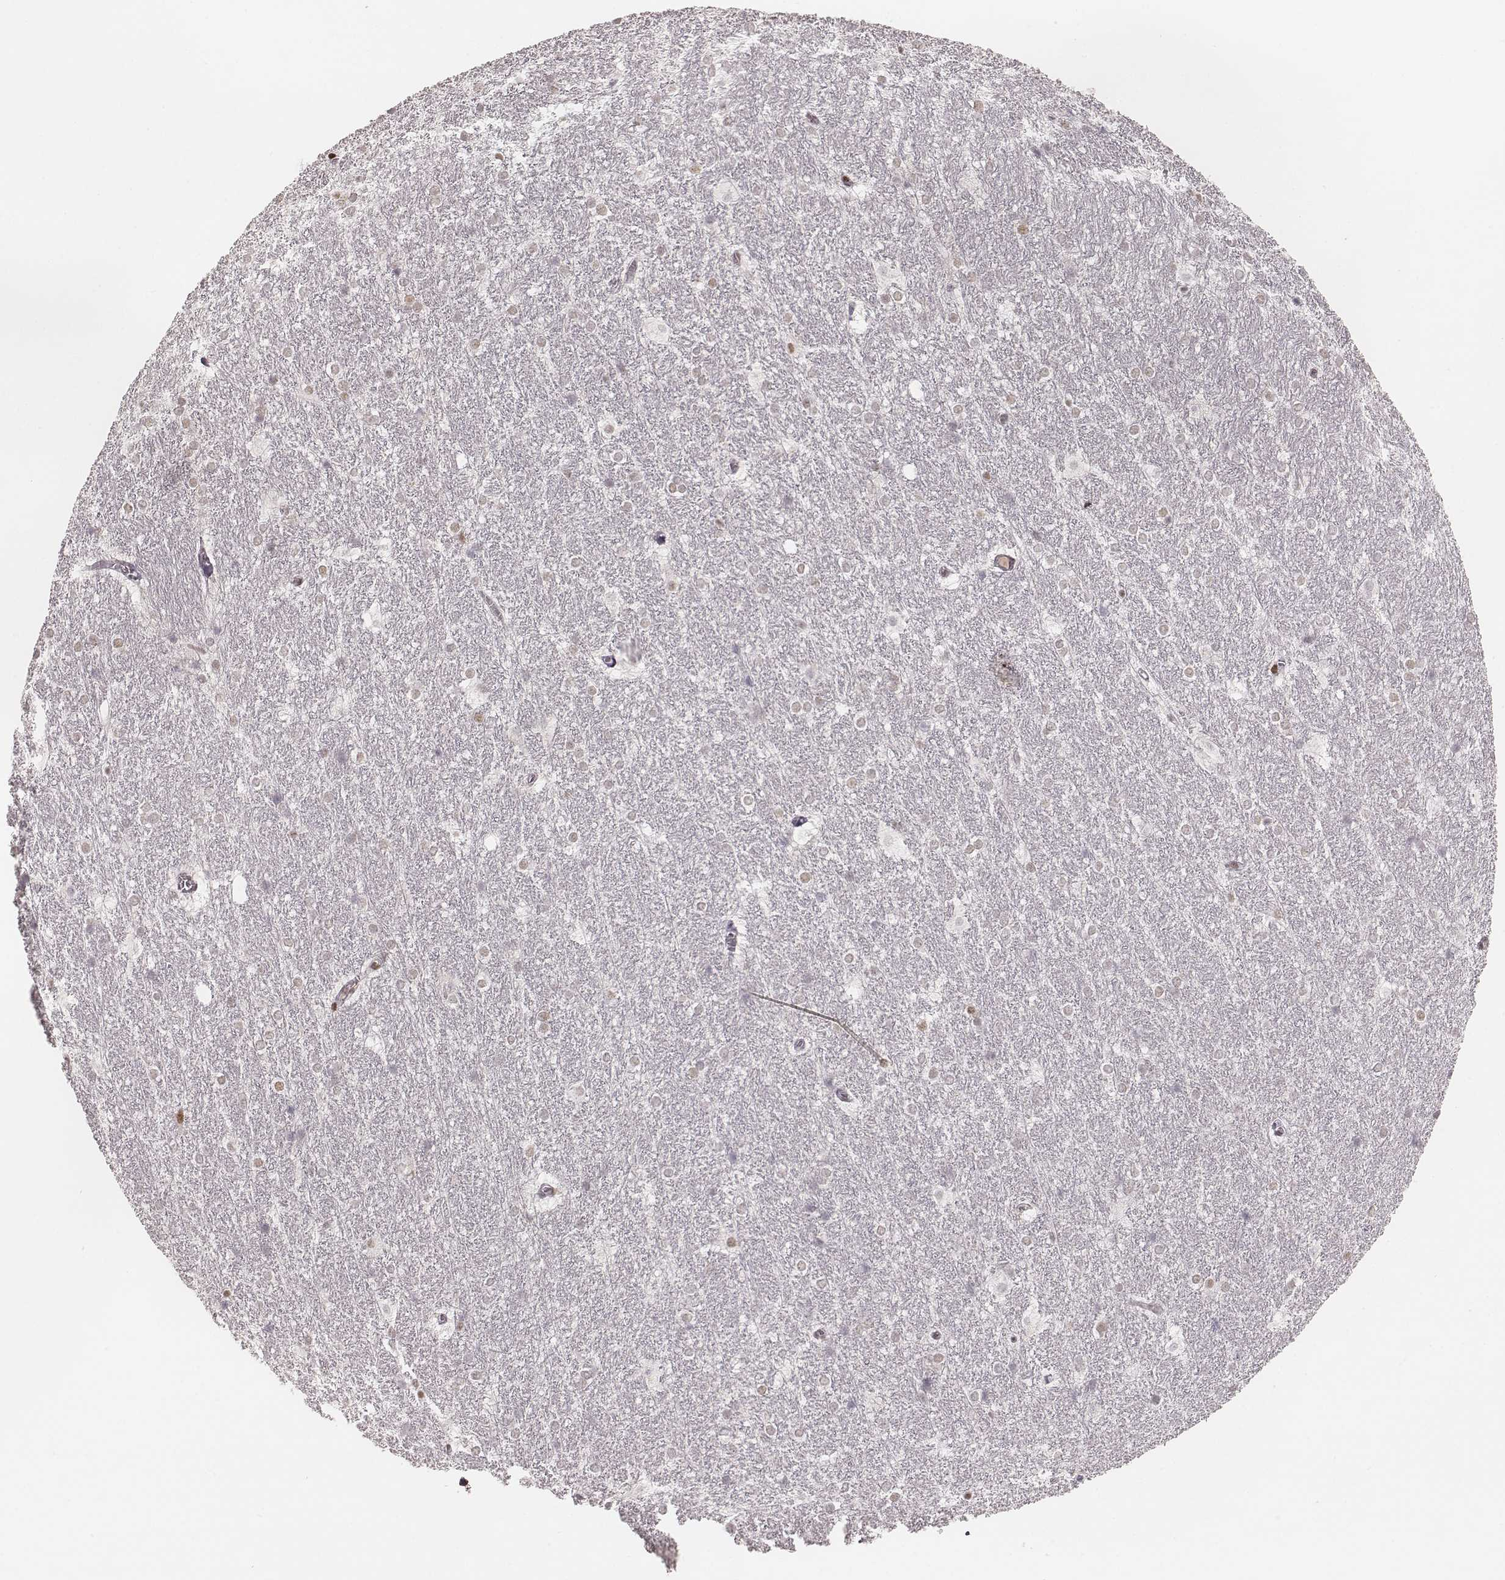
{"staining": {"intensity": "negative", "quantity": "none", "location": "none"}, "tissue": "hippocampus", "cell_type": "Glial cells", "image_type": "normal", "snomed": [{"axis": "morphology", "description": "Normal tissue, NOS"}, {"axis": "topography", "description": "Cerebral cortex"}, {"axis": "topography", "description": "Hippocampus"}], "caption": "Photomicrograph shows no significant protein positivity in glial cells of unremarkable hippocampus.", "gene": "HNRNPC", "patient": {"sex": "female", "age": 19}}